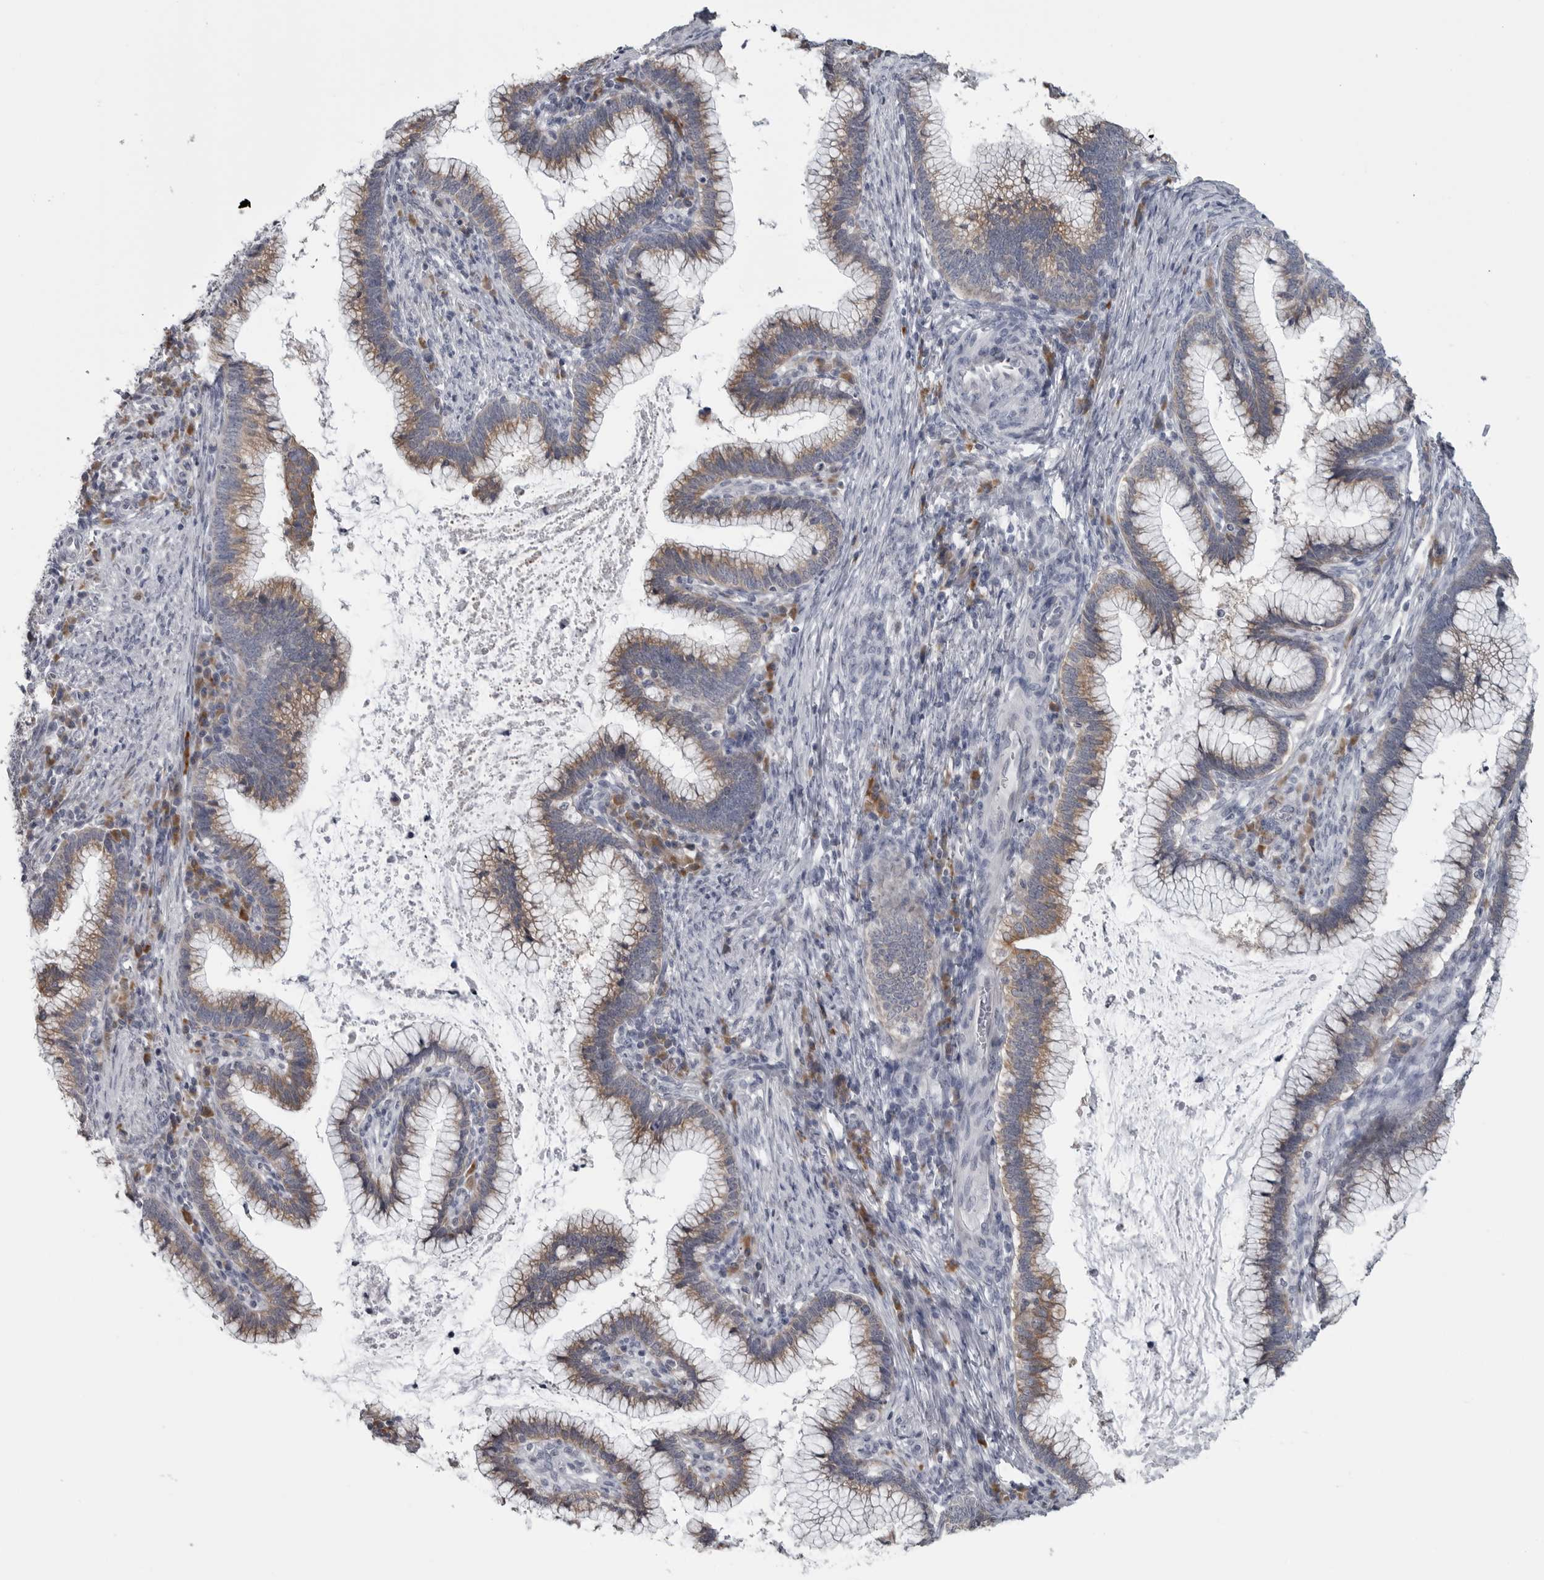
{"staining": {"intensity": "moderate", "quantity": ">75%", "location": "cytoplasmic/membranous"}, "tissue": "cervical cancer", "cell_type": "Tumor cells", "image_type": "cancer", "snomed": [{"axis": "morphology", "description": "Adenocarcinoma, NOS"}, {"axis": "topography", "description": "Cervix"}], "caption": "Protein staining of cervical cancer (adenocarcinoma) tissue shows moderate cytoplasmic/membranous positivity in approximately >75% of tumor cells.", "gene": "MYOC", "patient": {"sex": "female", "age": 36}}